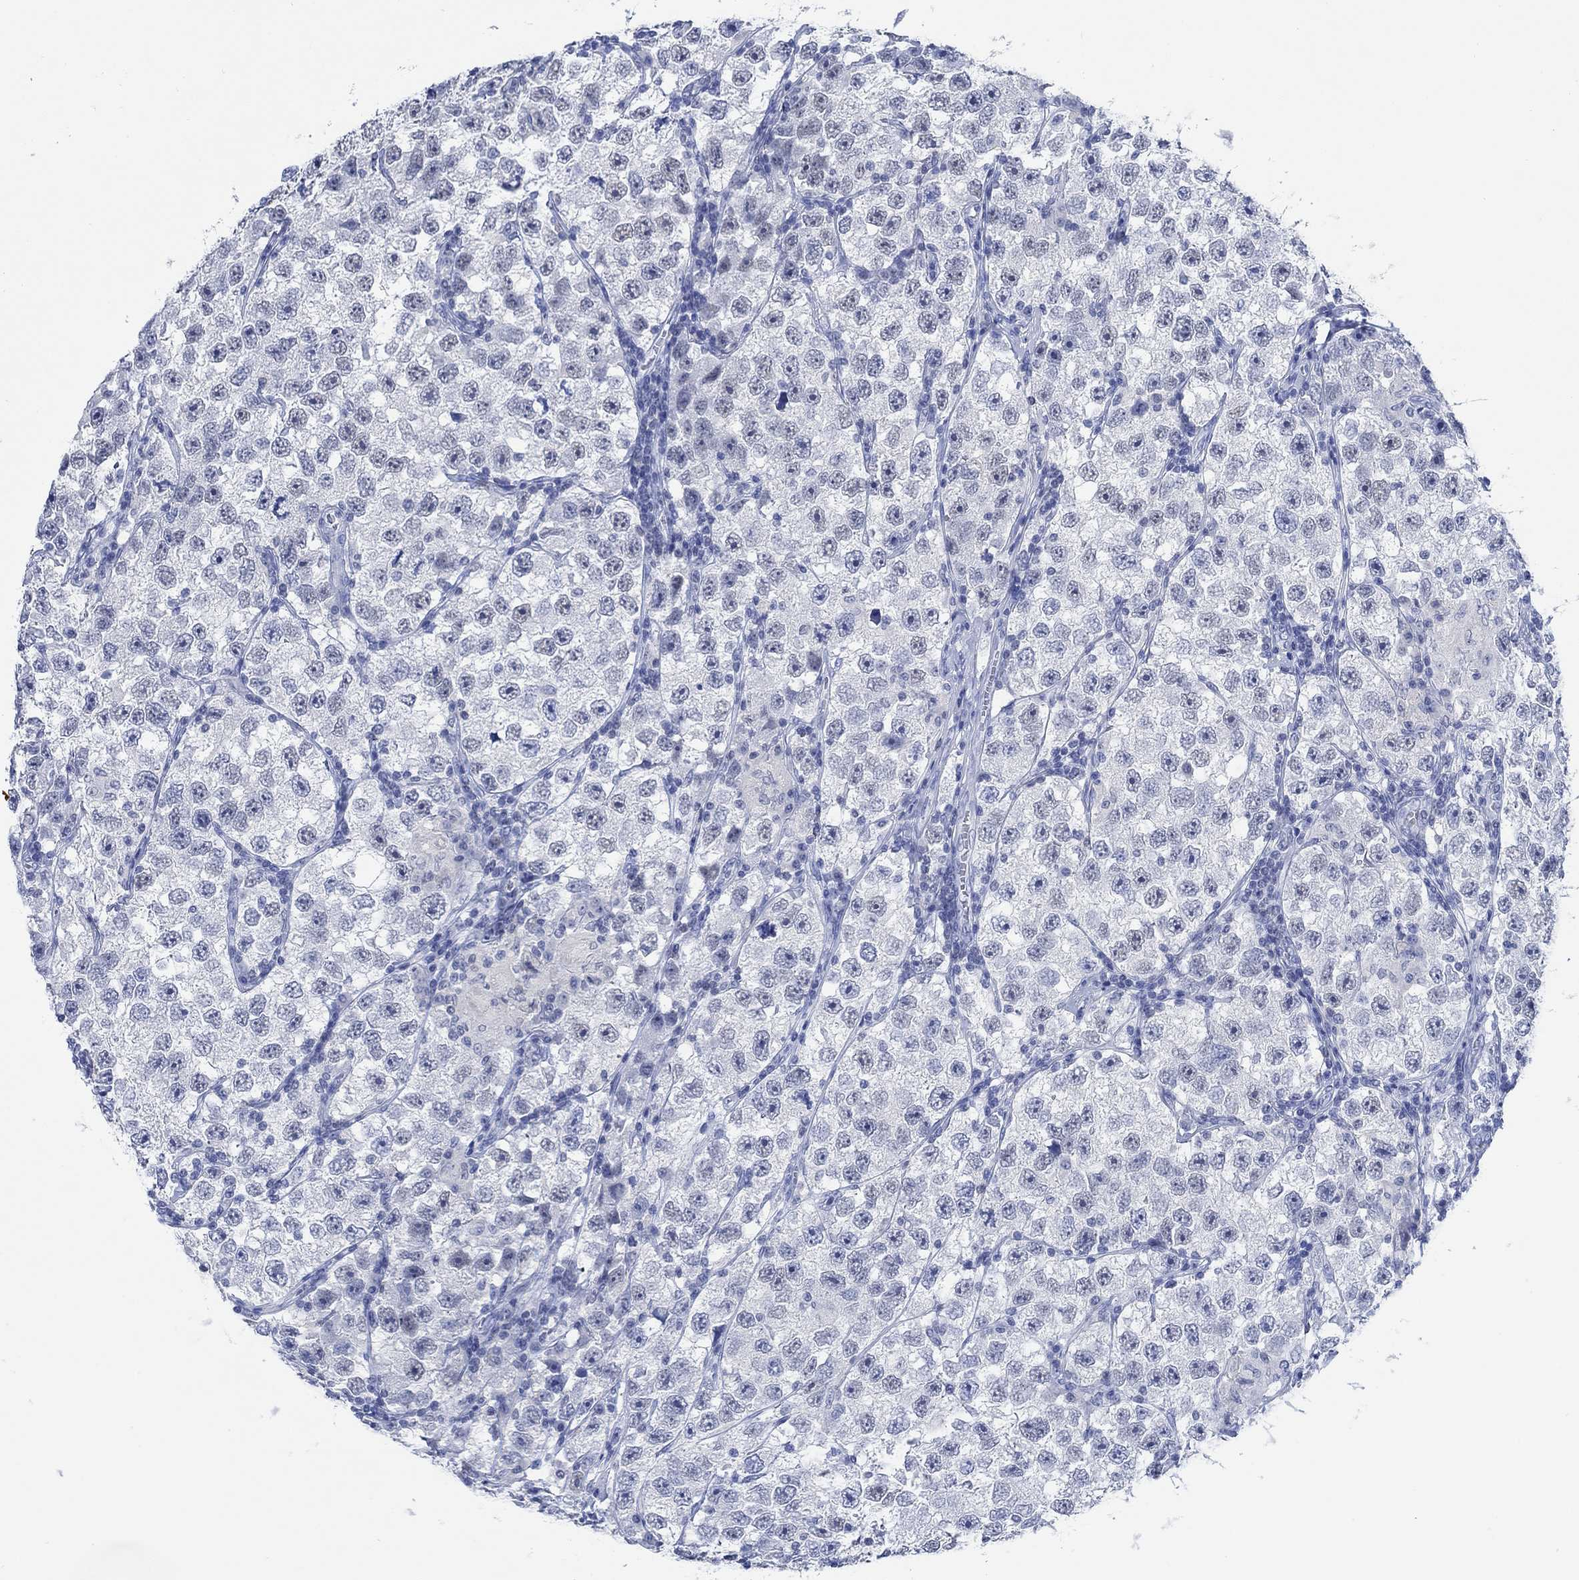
{"staining": {"intensity": "negative", "quantity": "none", "location": "none"}, "tissue": "testis cancer", "cell_type": "Tumor cells", "image_type": "cancer", "snomed": [{"axis": "morphology", "description": "Seminoma, NOS"}, {"axis": "topography", "description": "Testis"}], "caption": "An immunohistochemistry micrograph of seminoma (testis) is shown. There is no staining in tumor cells of seminoma (testis).", "gene": "PPP1R17", "patient": {"sex": "male", "age": 26}}